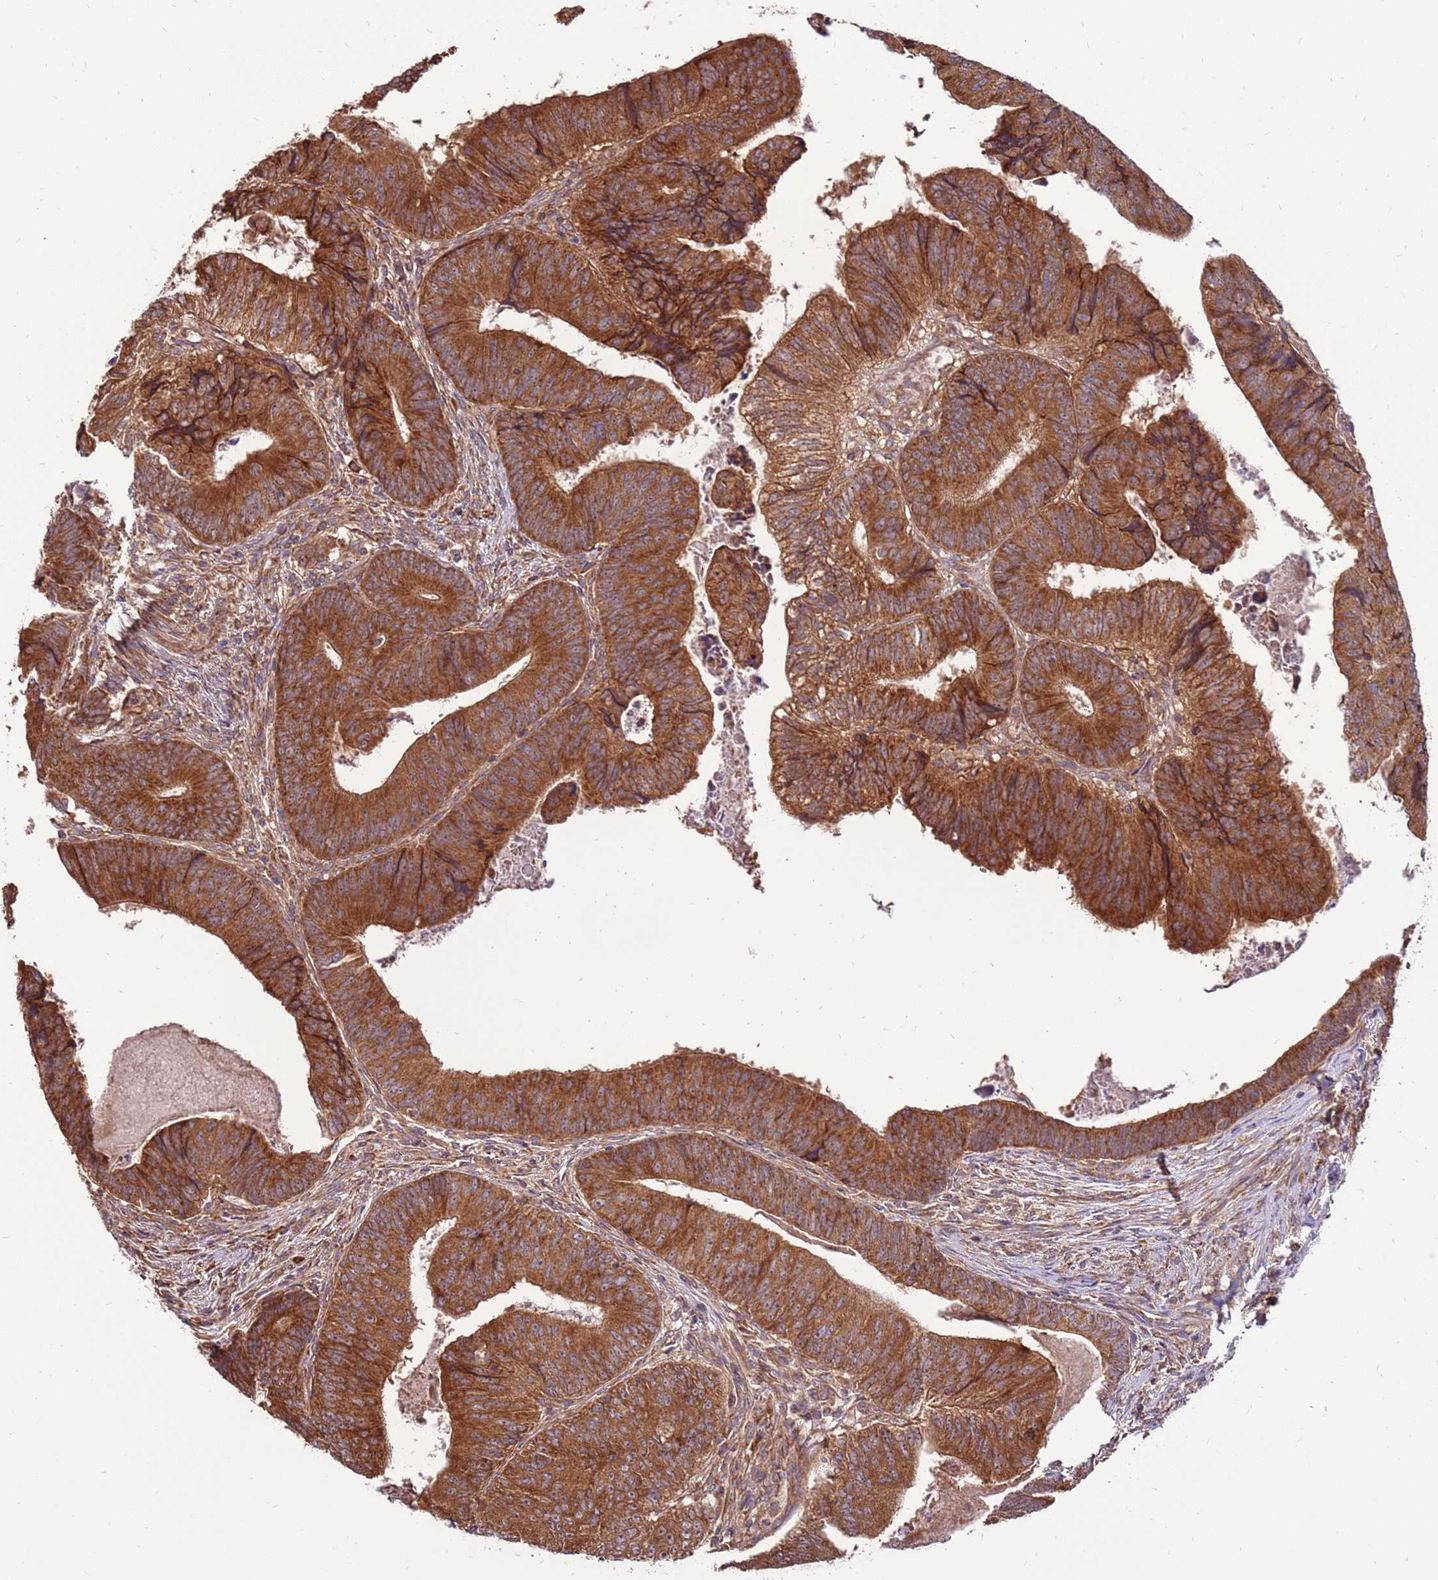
{"staining": {"intensity": "strong", "quantity": ">75%", "location": "cytoplasmic/membranous"}, "tissue": "colorectal cancer", "cell_type": "Tumor cells", "image_type": "cancer", "snomed": [{"axis": "morphology", "description": "Adenocarcinoma, NOS"}, {"axis": "topography", "description": "Colon"}], "caption": "There is high levels of strong cytoplasmic/membranous staining in tumor cells of colorectal cancer (adenocarcinoma), as demonstrated by immunohistochemical staining (brown color).", "gene": "SLC44A5", "patient": {"sex": "female", "age": 67}}